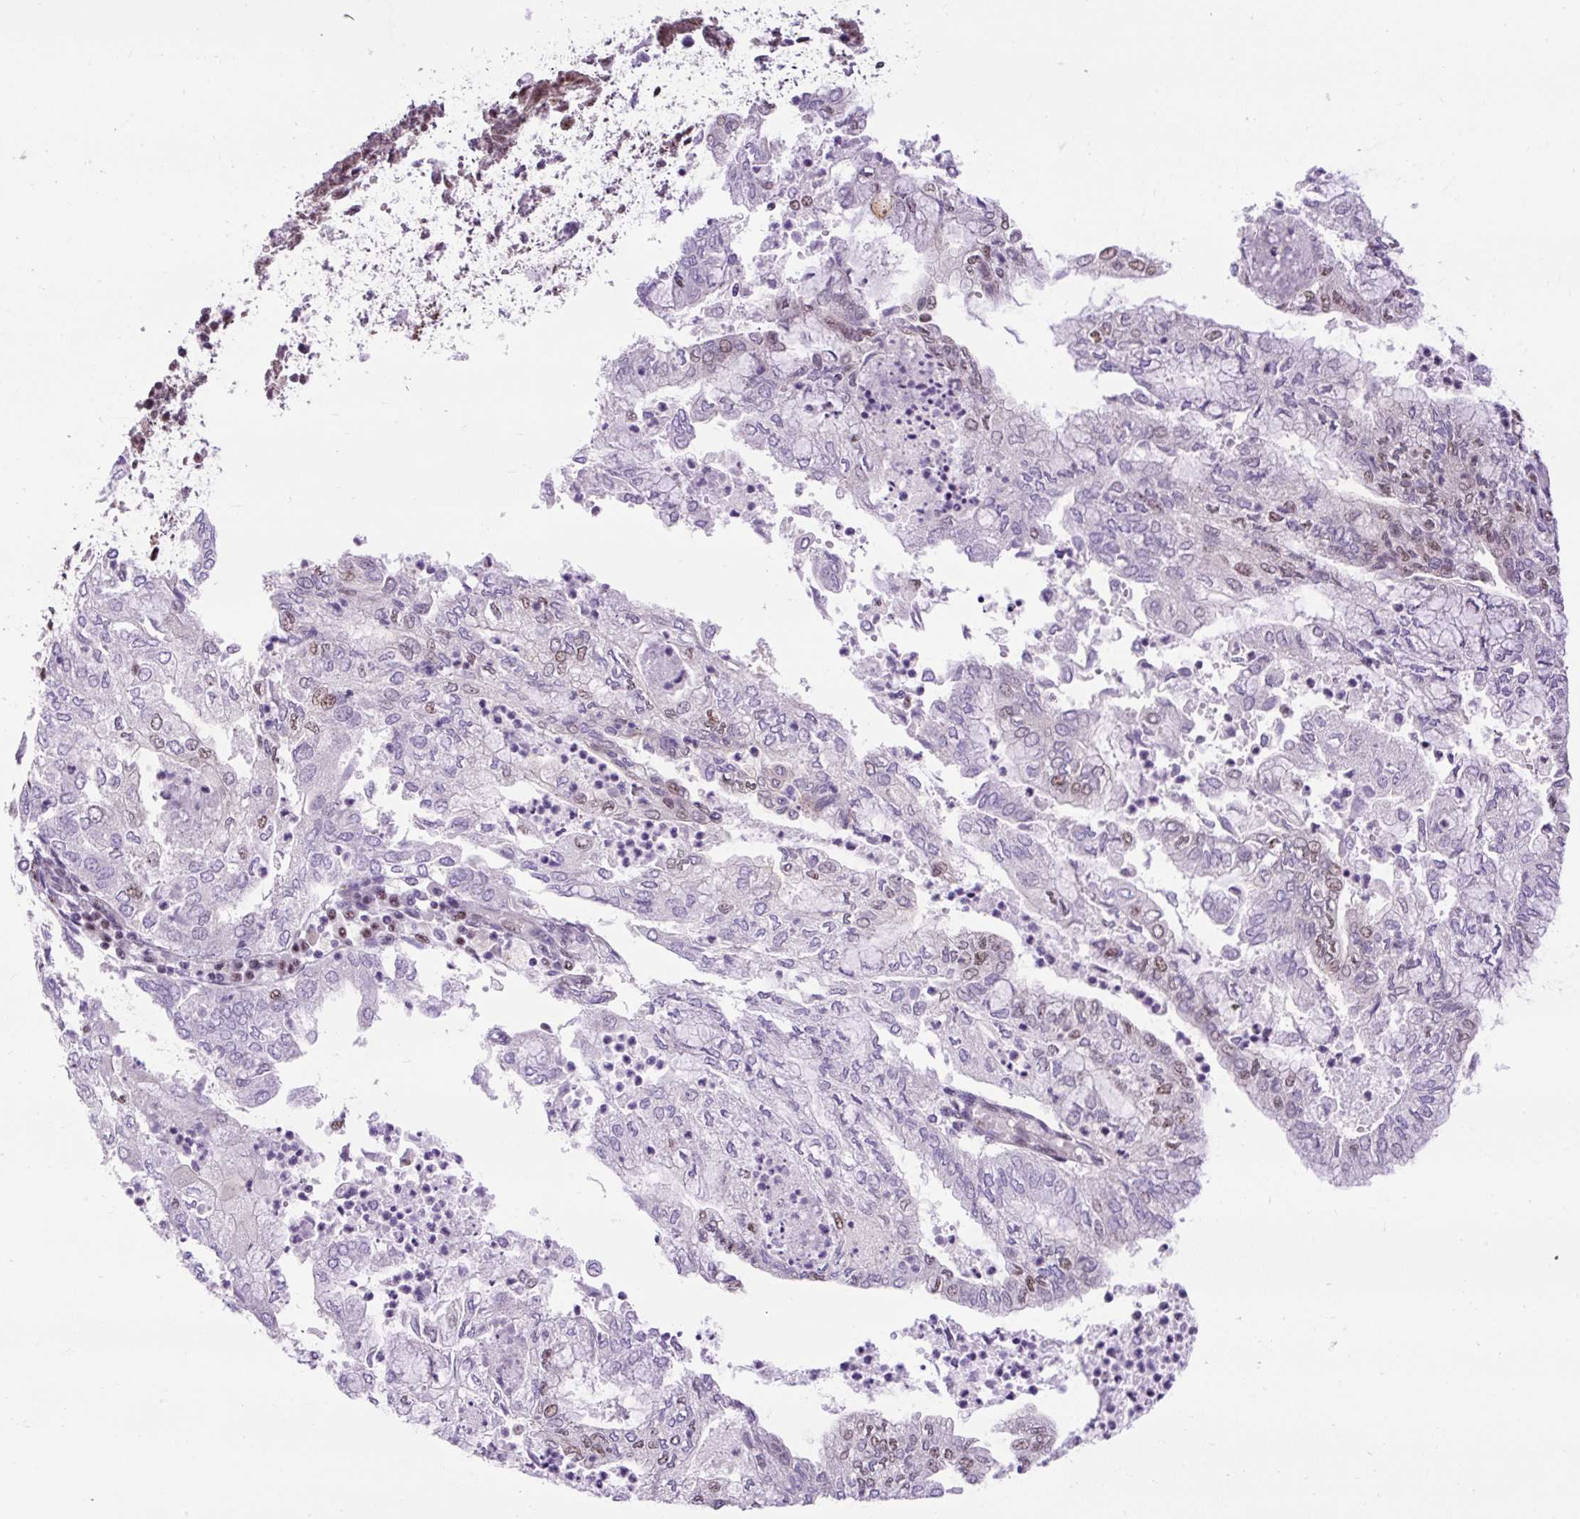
{"staining": {"intensity": "moderate", "quantity": "25%-75%", "location": "nuclear"}, "tissue": "endometrial cancer", "cell_type": "Tumor cells", "image_type": "cancer", "snomed": [{"axis": "morphology", "description": "Adenocarcinoma, NOS"}, {"axis": "topography", "description": "Endometrium"}], "caption": "Immunohistochemistry (DAB) staining of endometrial adenocarcinoma displays moderate nuclear protein expression in about 25%-75% of tumor cells.", "gene": "SMC5", "patient": {"sex": "female", "age": 75}}